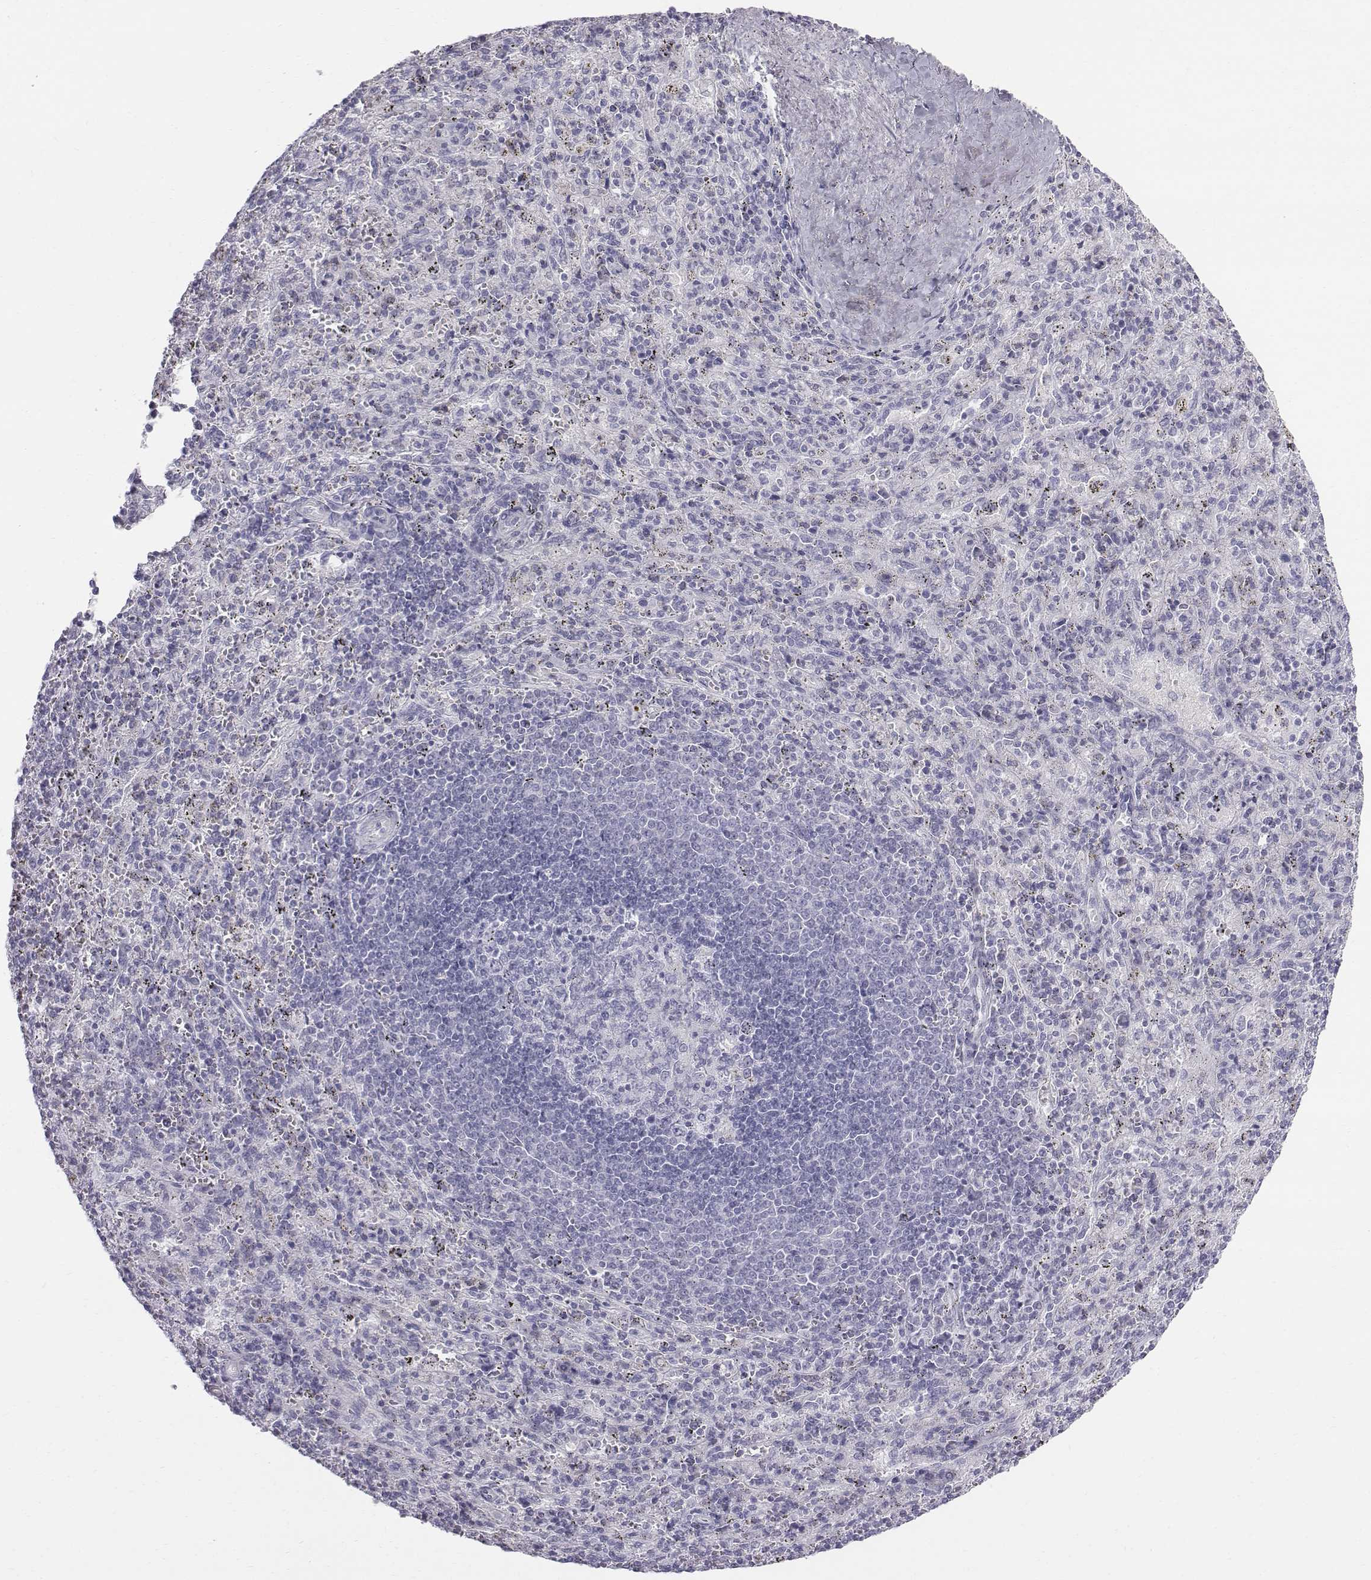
{"staining": {"intensity": "negative", "quantity": "none", "location": "none"}, "tissue": "spleen", "cell_type": "Cells in red pulp", "image_type": "normal", "snomed": [{"axis": "morphology", "description": "Normal tissue, NOS"}, {"axis": "topography", "description": "Spleen"}], "caption": "Immunohistochemistry histopathology image of normal spleen: spleen stained with DAB reveals no significant protein positivity in cells in red pulp. The staining is performed using DAB brown chromogen with nuclei counter-stained in using hematoxylin.", "gene": "C6orf58", "patient": {"sex": "male", "age": 57}}